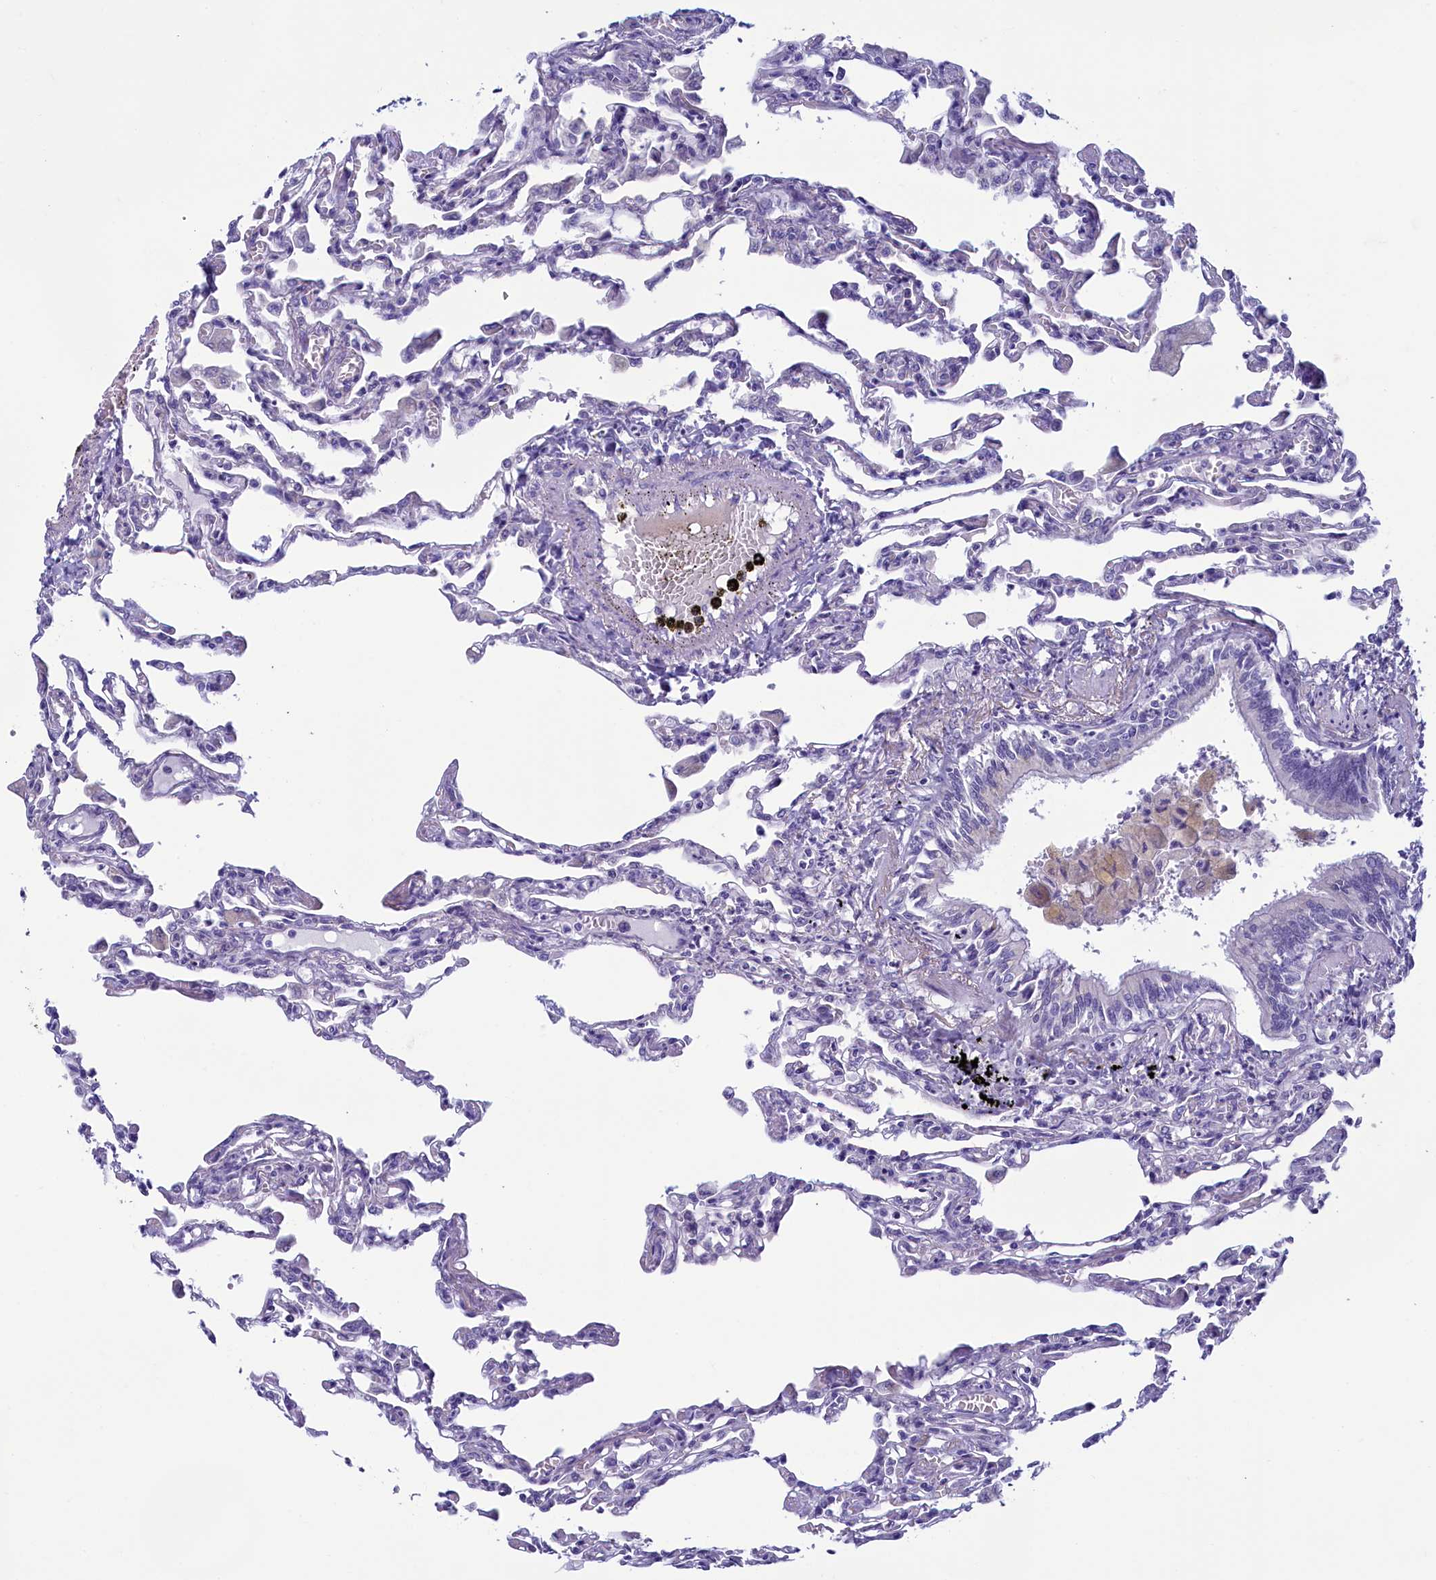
{"staining": {"intensity": "negative", "quantity": "none", "location": "none"}, "tissue": "lung", "cell_type": "Alveolar cells", "image_type": "normal", "snomed": [{"axis": "morphology", "description": "Normal tissue, NOS"}, {"axis": "topography", "description": "Bronchus"}, {"axis": "topography", "description": "Lung"}], "caption": "This is an IHC photomicrograph of unremarkable human lung. There is no expression in alveolar cells.", "gene": "SKA3", "patient": {"sex": "female", "age": 49}}